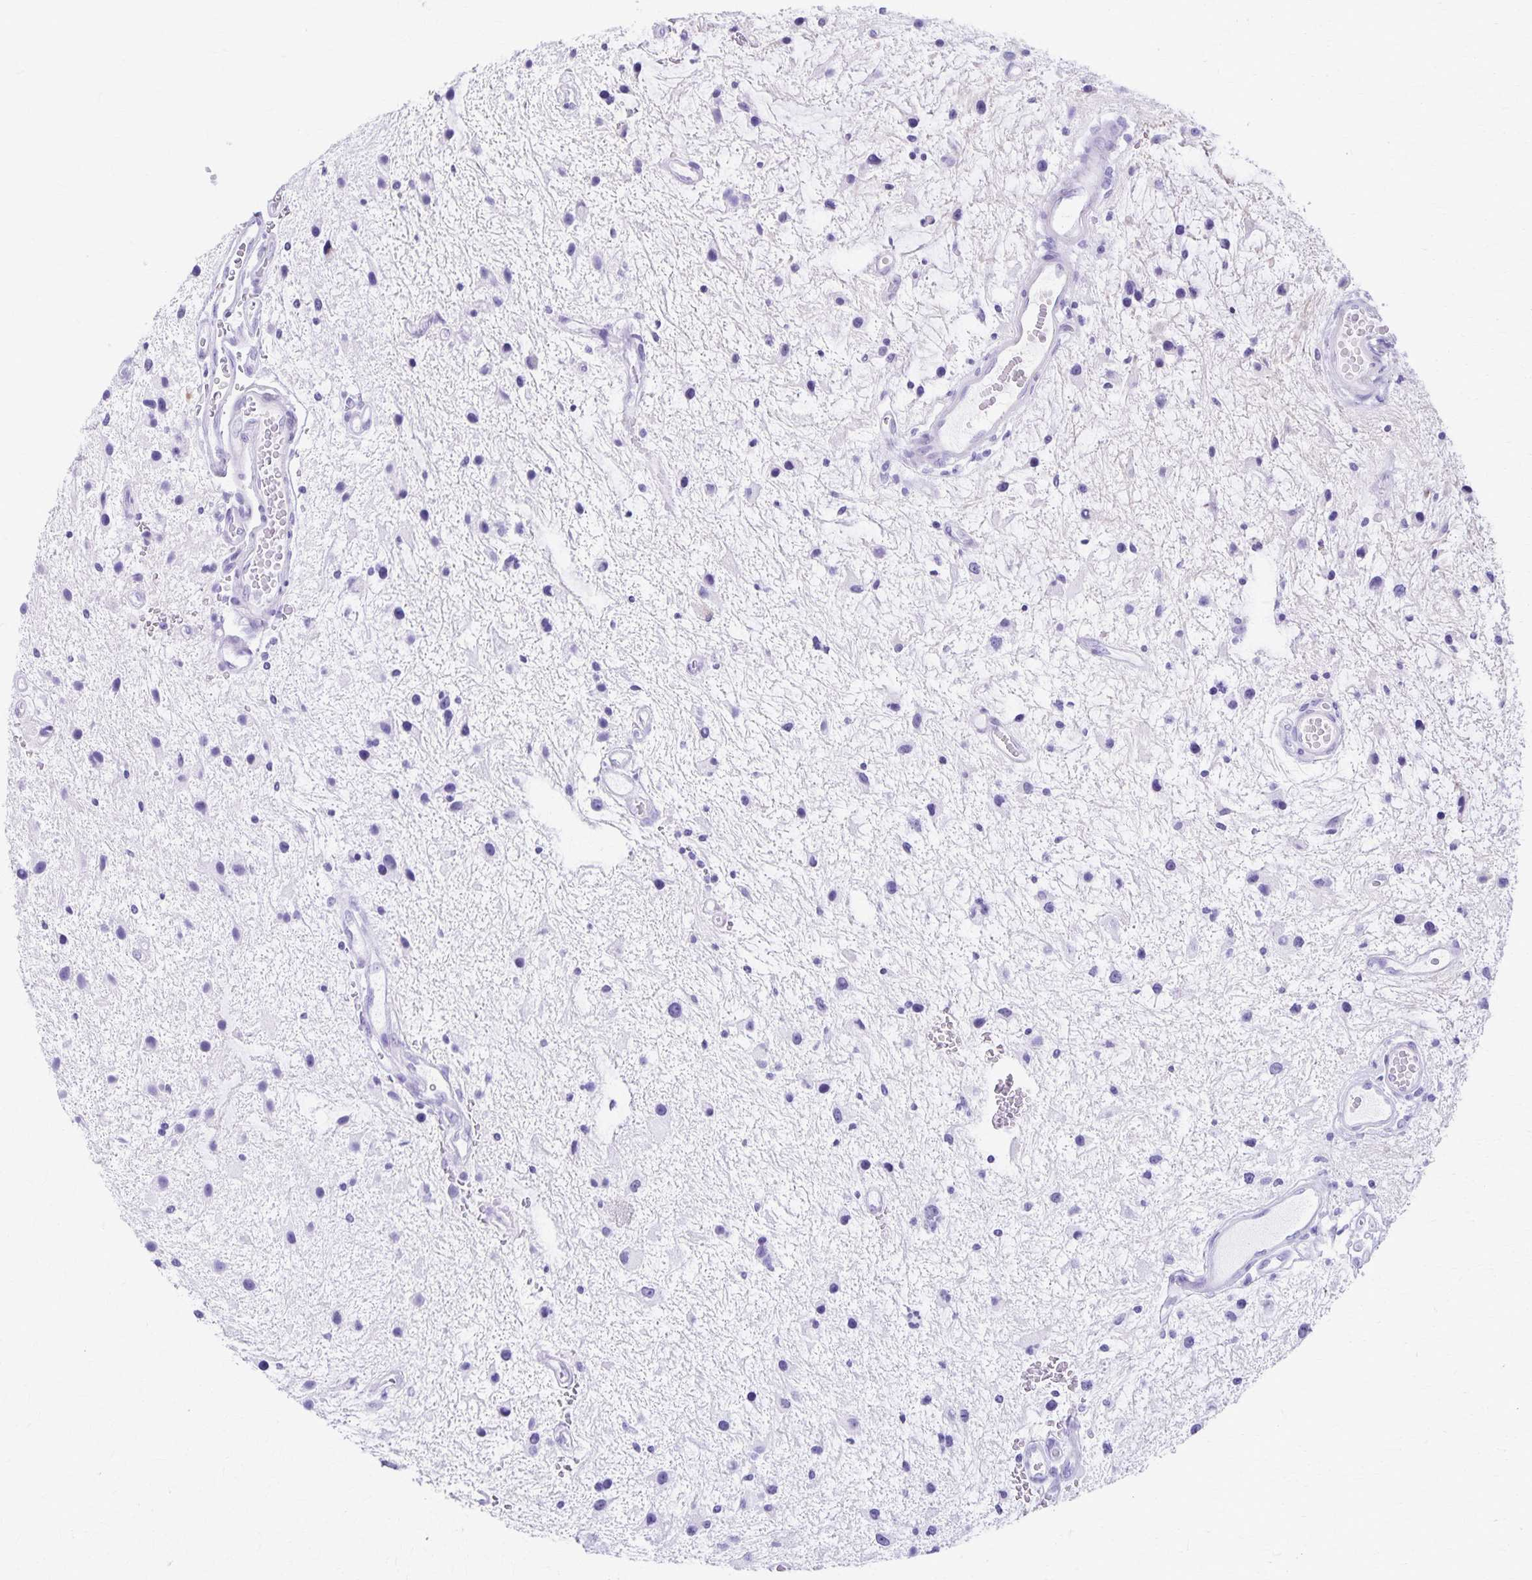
{"staining": {"intensity": "negative", "quantity": "none", "location": "none"}, "tissue": "glioma", "cell_type": "Tumor cells", "image_type": "cancer", "snomed": [{"axis": "morphology", "description": "Glioma, malignant, Low grade"}, {"axis": "topography", "description": "Cerebellum"}], "caption": "High power microscopy micrograph of an immunohistochemistry micrograph of low-grade glioma (malignant), revealing no significant staining in tumor cells.", "gene": "DEFA5", "patient": {"sex": "female", "age": 14}}